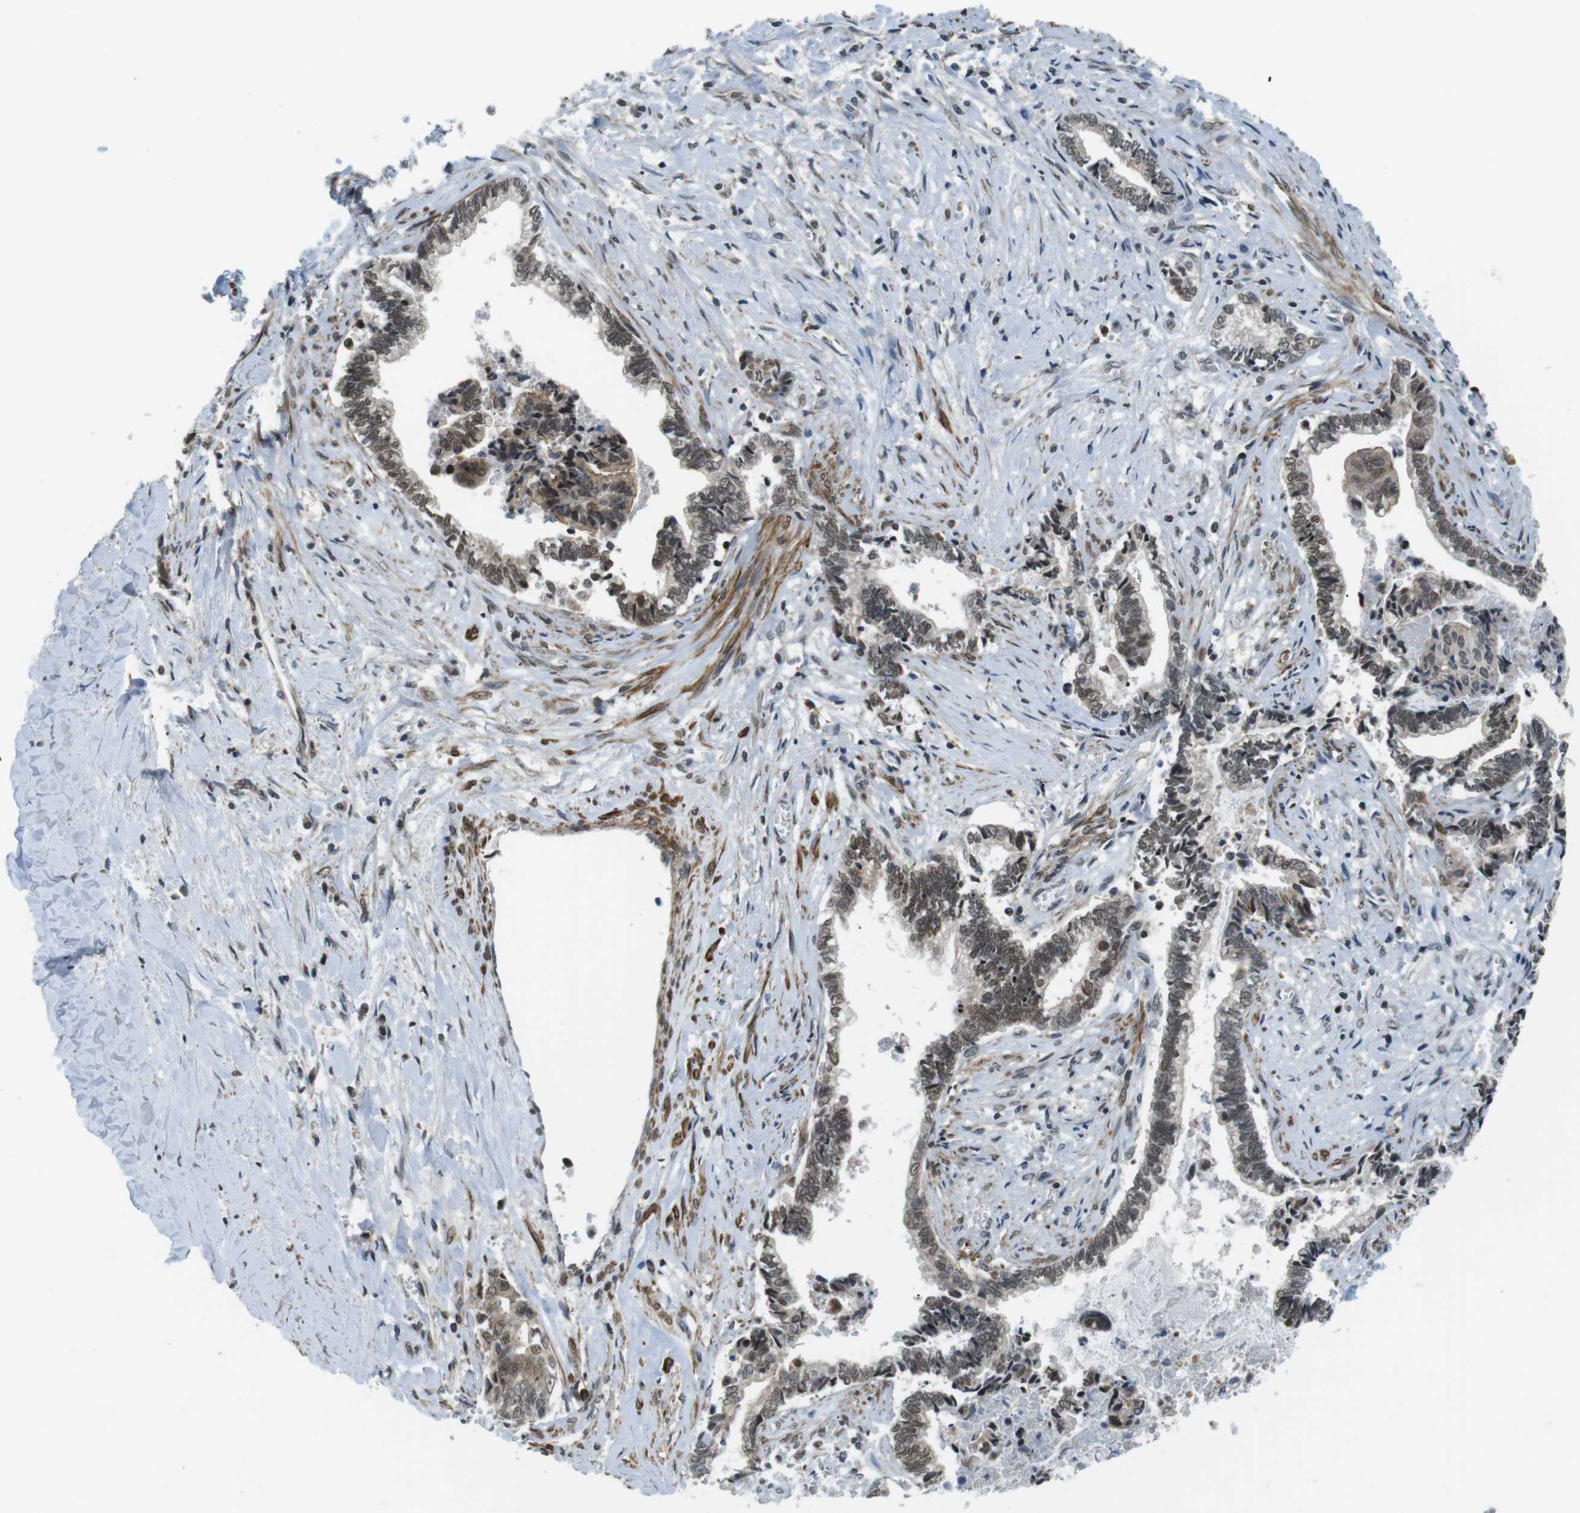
{"staining": {"intensity": "moderate", "quantity": ">75%", "location": "nuclear"}, "tissue": "liver cancer", "cell_type": "Tumor cells", "image_type": "cancer", "snomed": [{"axis": "morphology", "description": "Cholangiocarcinoma"}, {"axis": "topography", "description": "Liver"}], "caption": "Tumor cells demonstrate medium levels of moderate nuclear staining in approximately >75% of cells in cholangiocarcinoma (liver).", "gene": "USP7", "patient": {"sex": "male", "age": 57}}